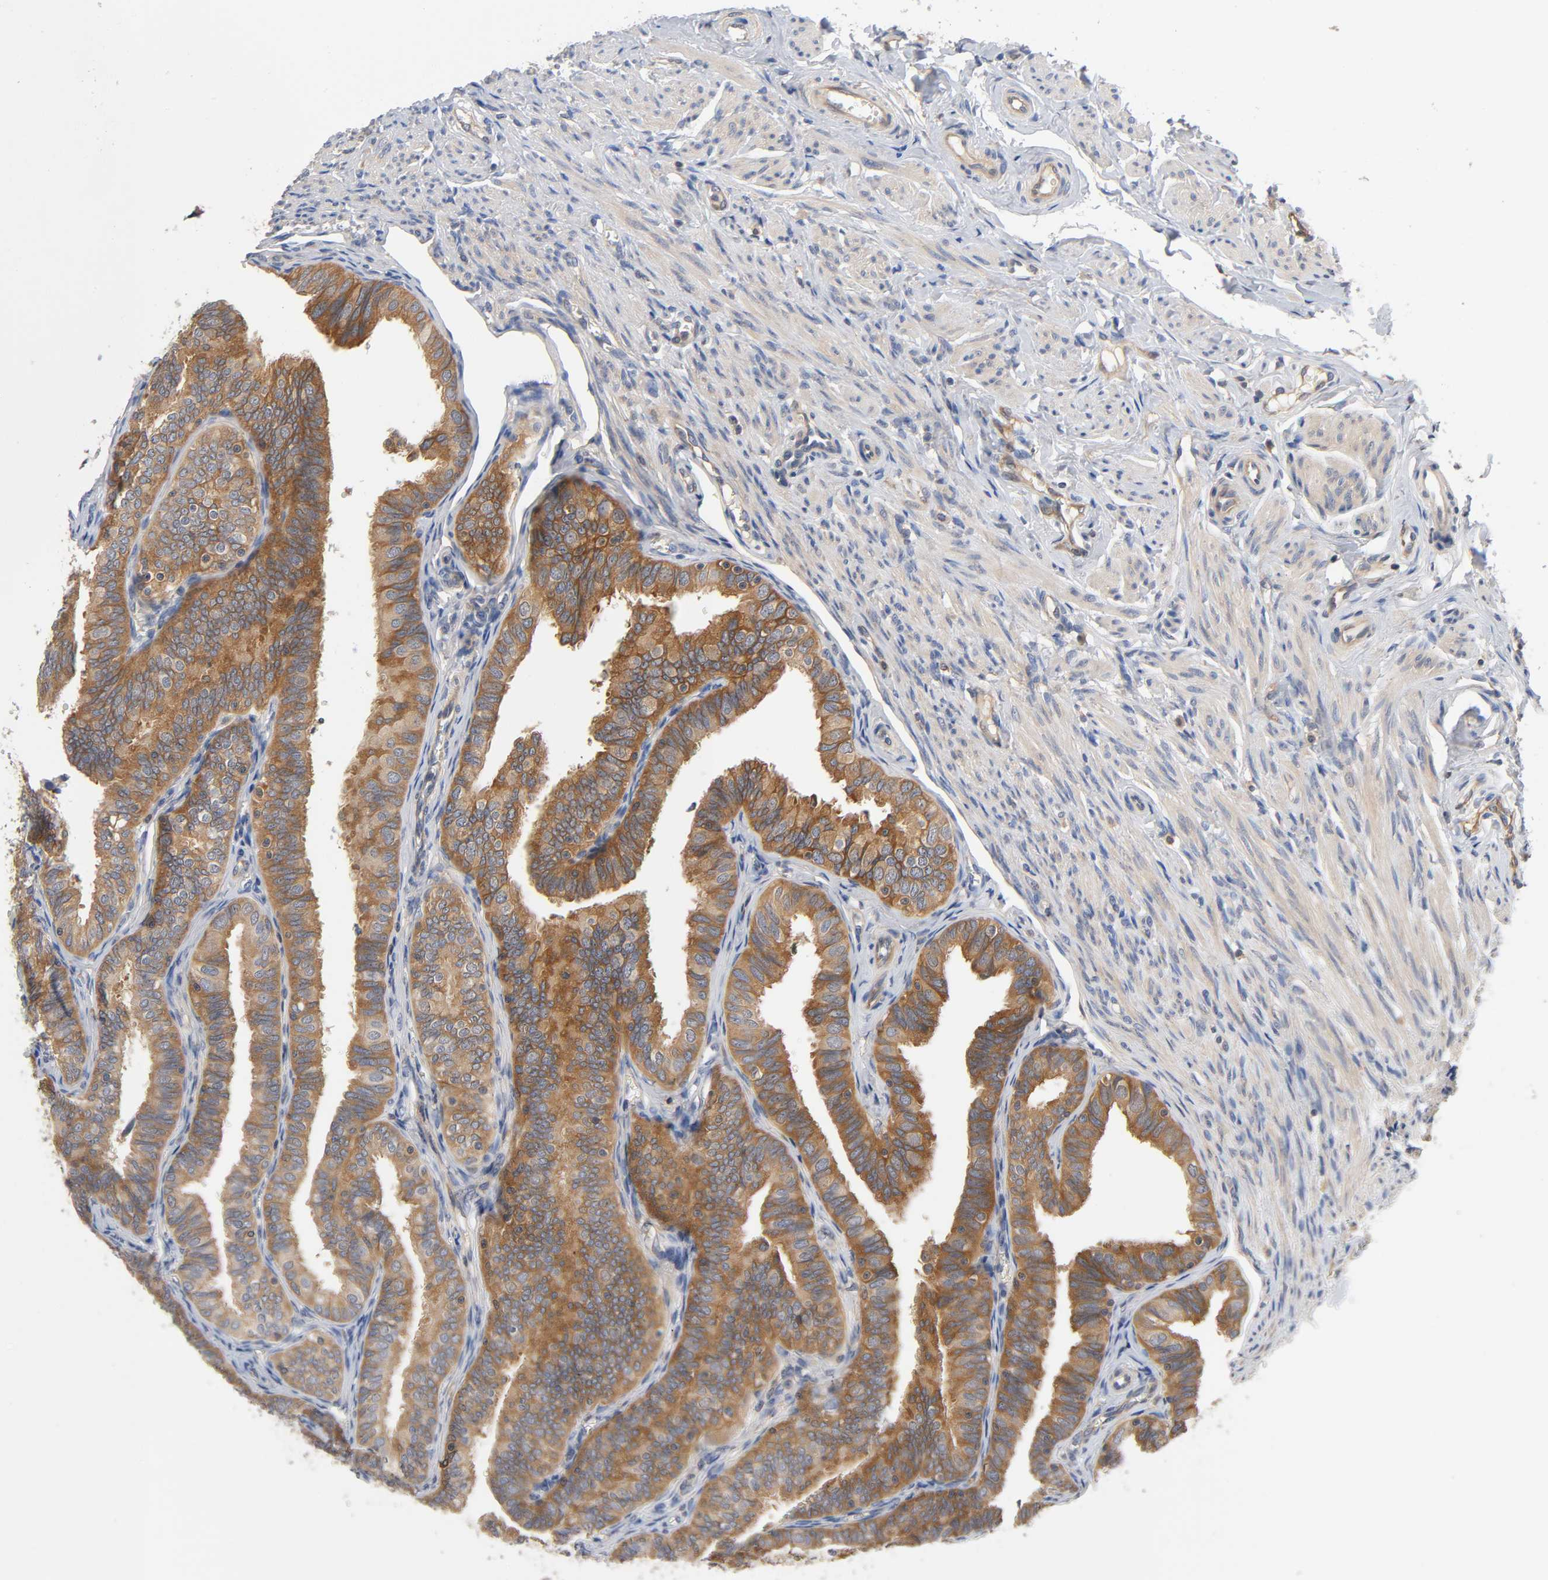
{"staining": {"intensity": "strong", "quantity": ">75%", "location": "cytoplasmic/membranous"}, "tissue": "fallopian tube", "cell_type": "Glandular cells", "image_type": "normal", "snomed": [{"axis": "morphology", "description": "Normal tissue, NOS"}, {"axis": "topography", "description": "Fallopian tube"}], "caption": "Fallopian tube stained for a protein (brown) shows strong cytoplasmic/membranous positive expression in approximately >75% of glandular cells.", "gene": "PRKAB1", "patient": {"sex": "female", "age": 46}}